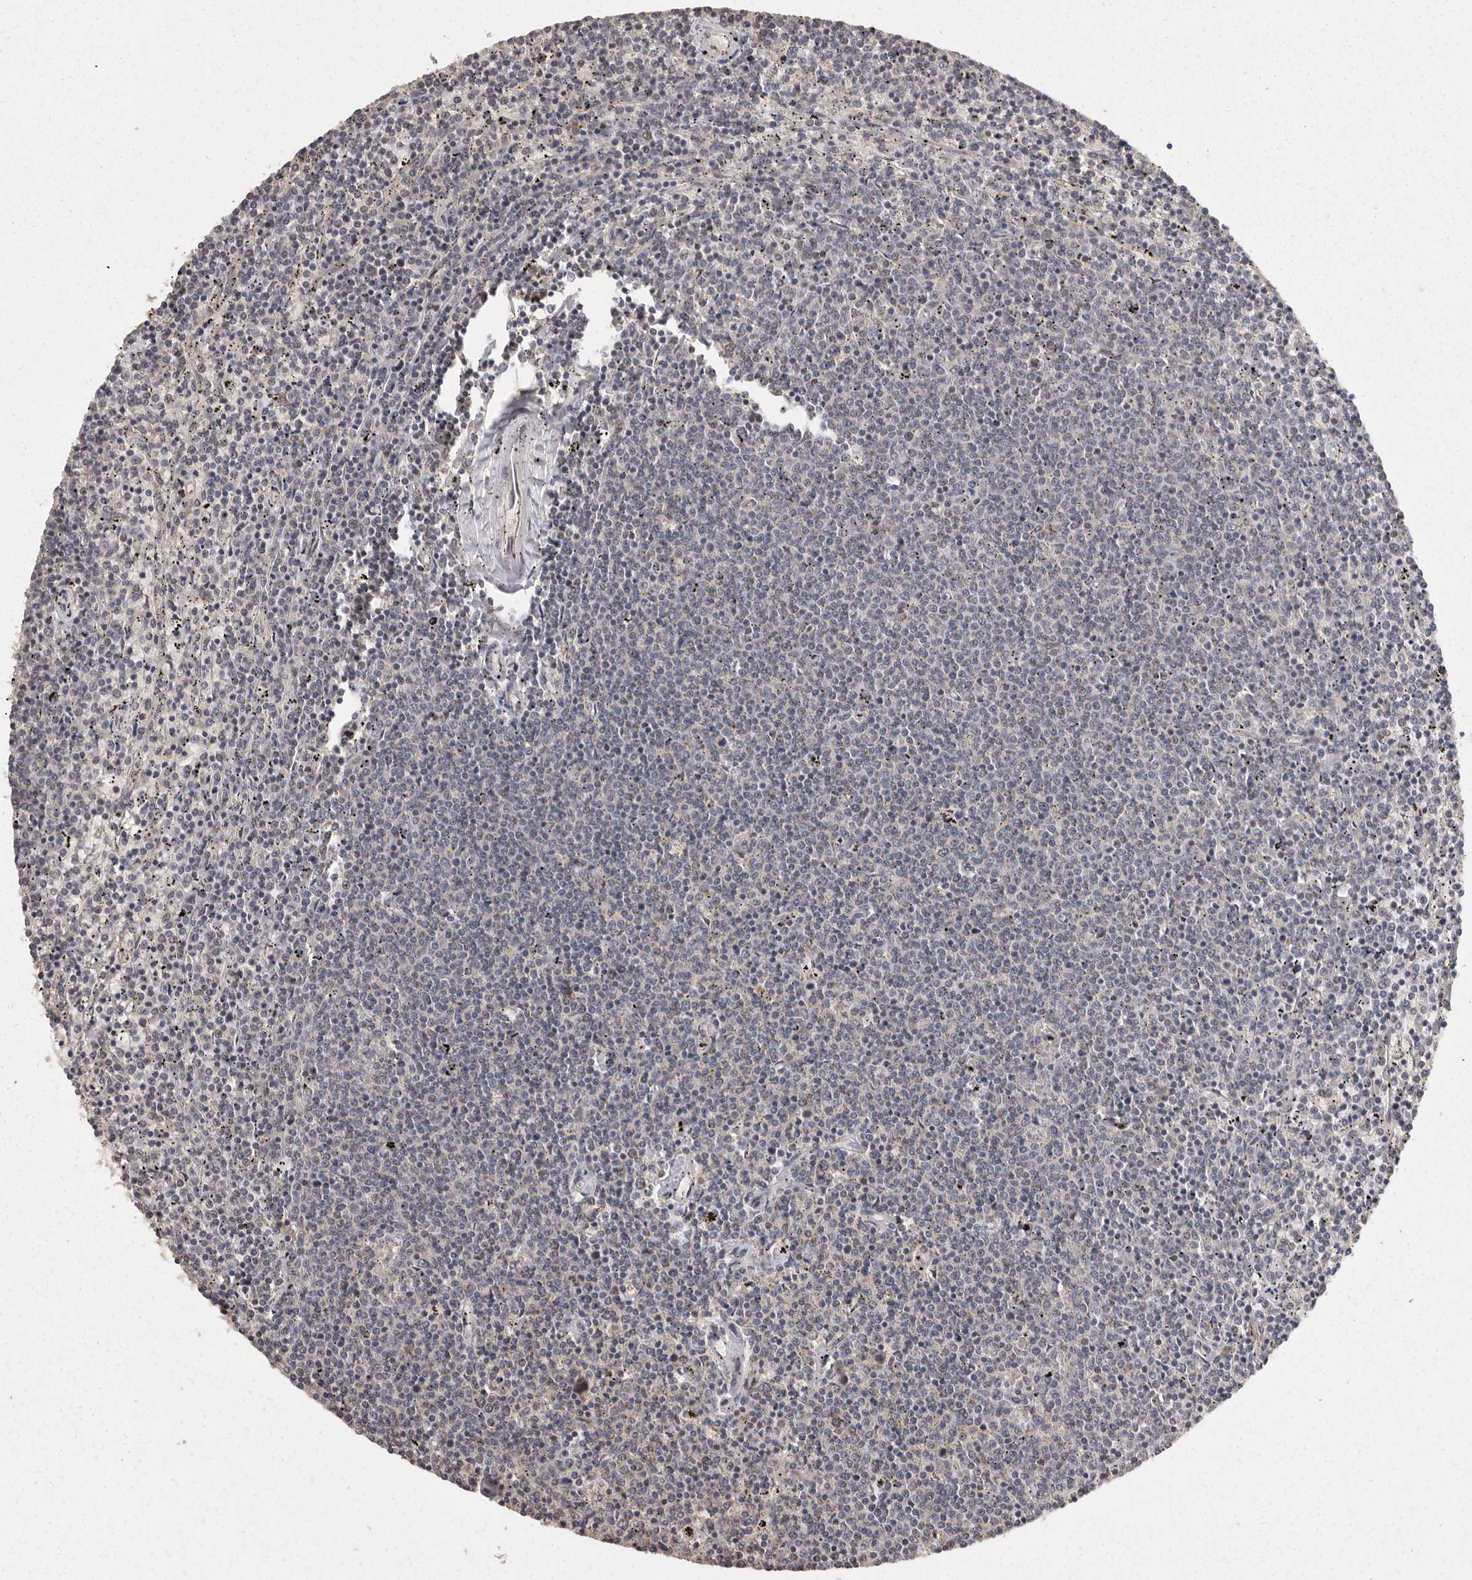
{"staining": {"intensity": "negative", "quantity": "none", "location": "none"}, "tissue": "lymphoma", "cell_type": "Tumor cells", "image_type": "cancer", "snomed": [{"axis": "morphology", "description": "Malignant lymphoma, non-Hodgkin's type, Low grade"}, {"axis": "topography", "description": "Spleen"}], "caption": "High magnification brightfield microscopy of low-grade malignant lymphoma, non-Hodgkin's type stained with DAB (3,3'-diaminobenzidine) (brown) and counterstained with hematoxylin (blue): tumor cells show no significant positivity.", "gene": "BAIAP2", "patient": {"sex": "female", "age": 50}}